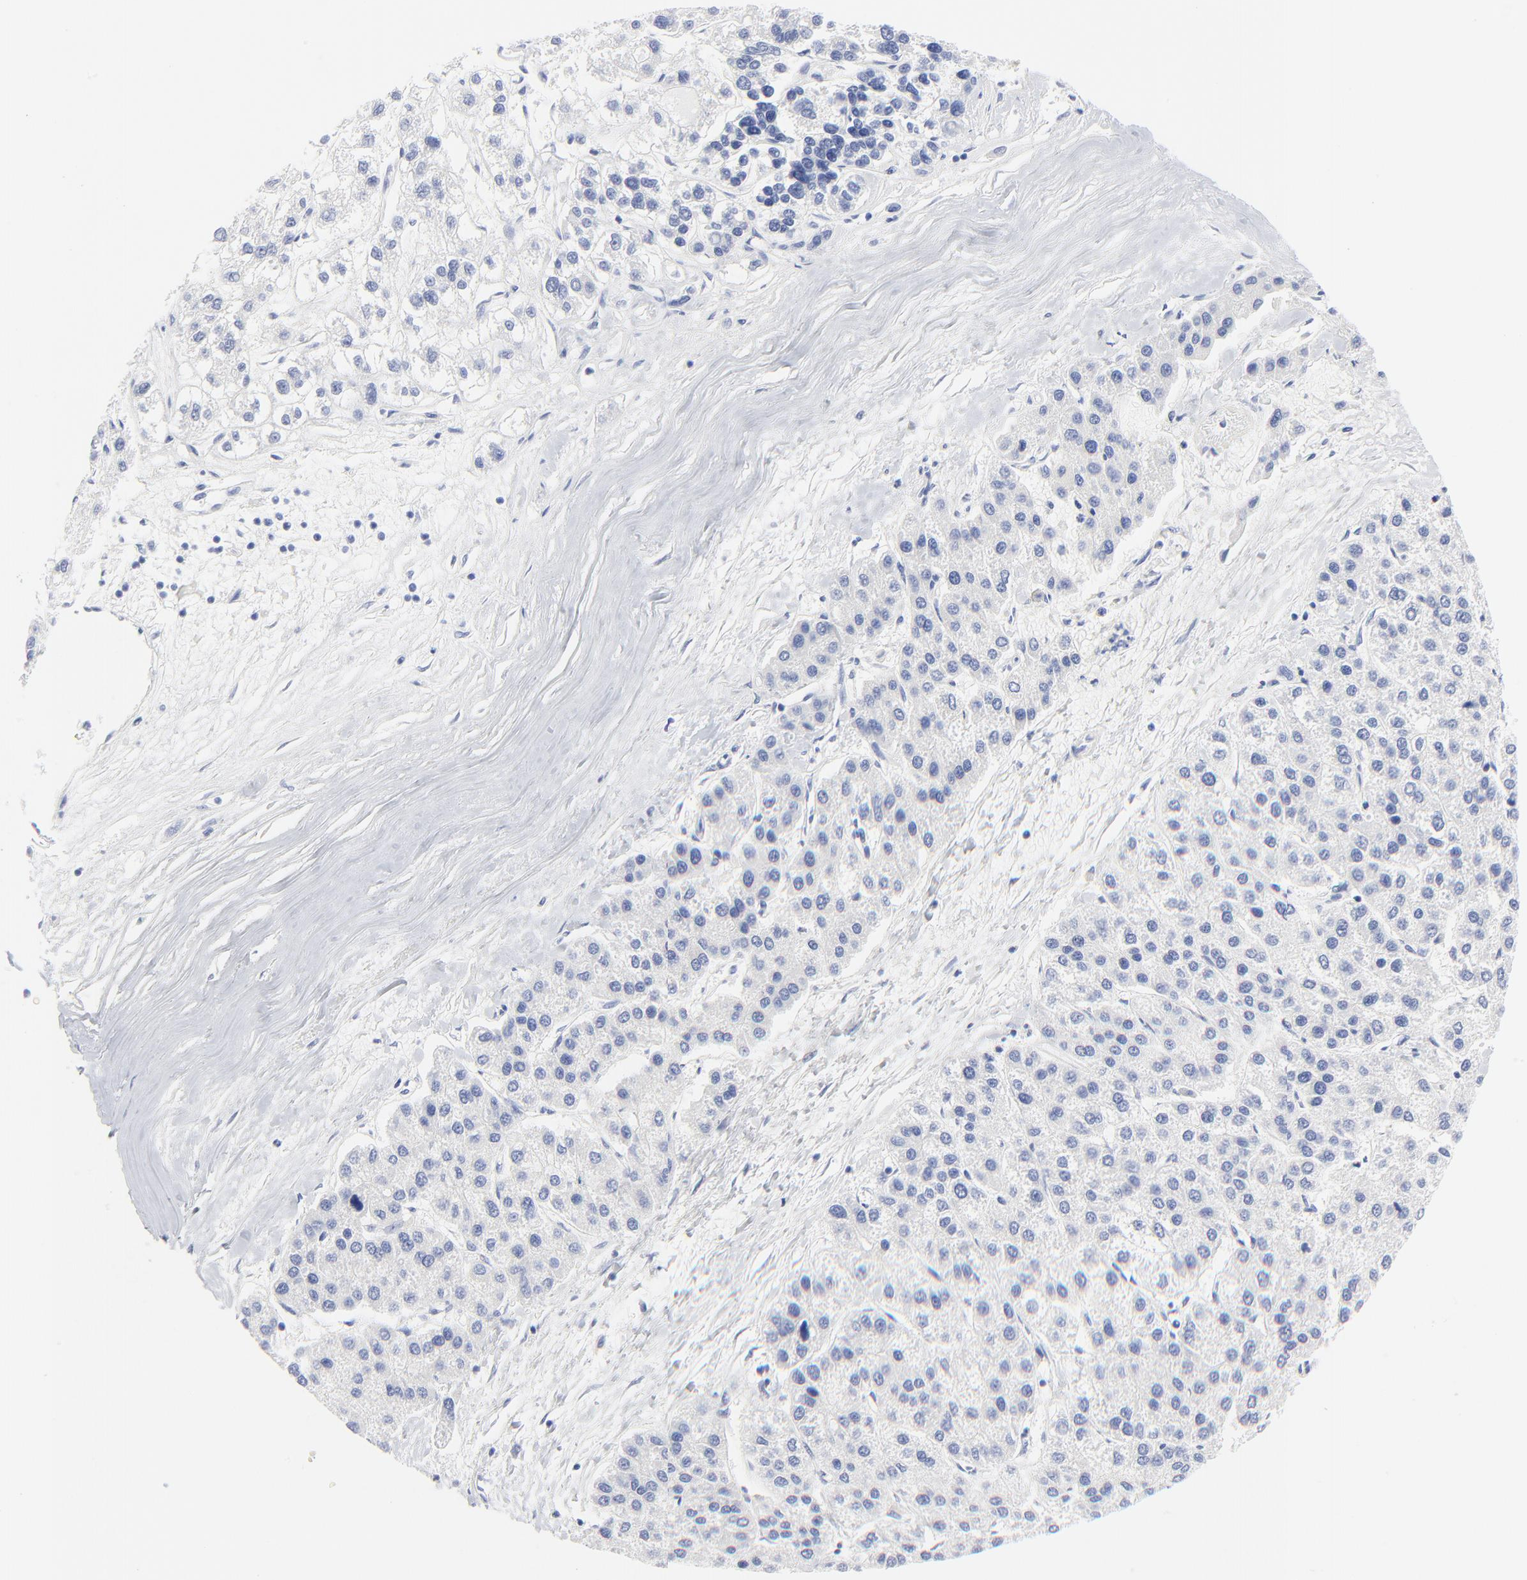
{"staining": {"intensity": "negative", "quantity": "none", "location": "none"}, "tissue": "liver cancer", "cell_type": "Tumor cells", "image_type": "cancer", "snomed": [{"axis": "morphology", "description": "Carcinoma, Hepatocellular, NOS"}, {"axis": "topography", "description": "Liver"}], "caption": "Human liver cancer (hepatocellular carcinoma) stained for a protein using immunohistochemistry shows no staining in tumor cells.", "gene": "PSD3", "patient": {"sex": "female", "age": 85}}